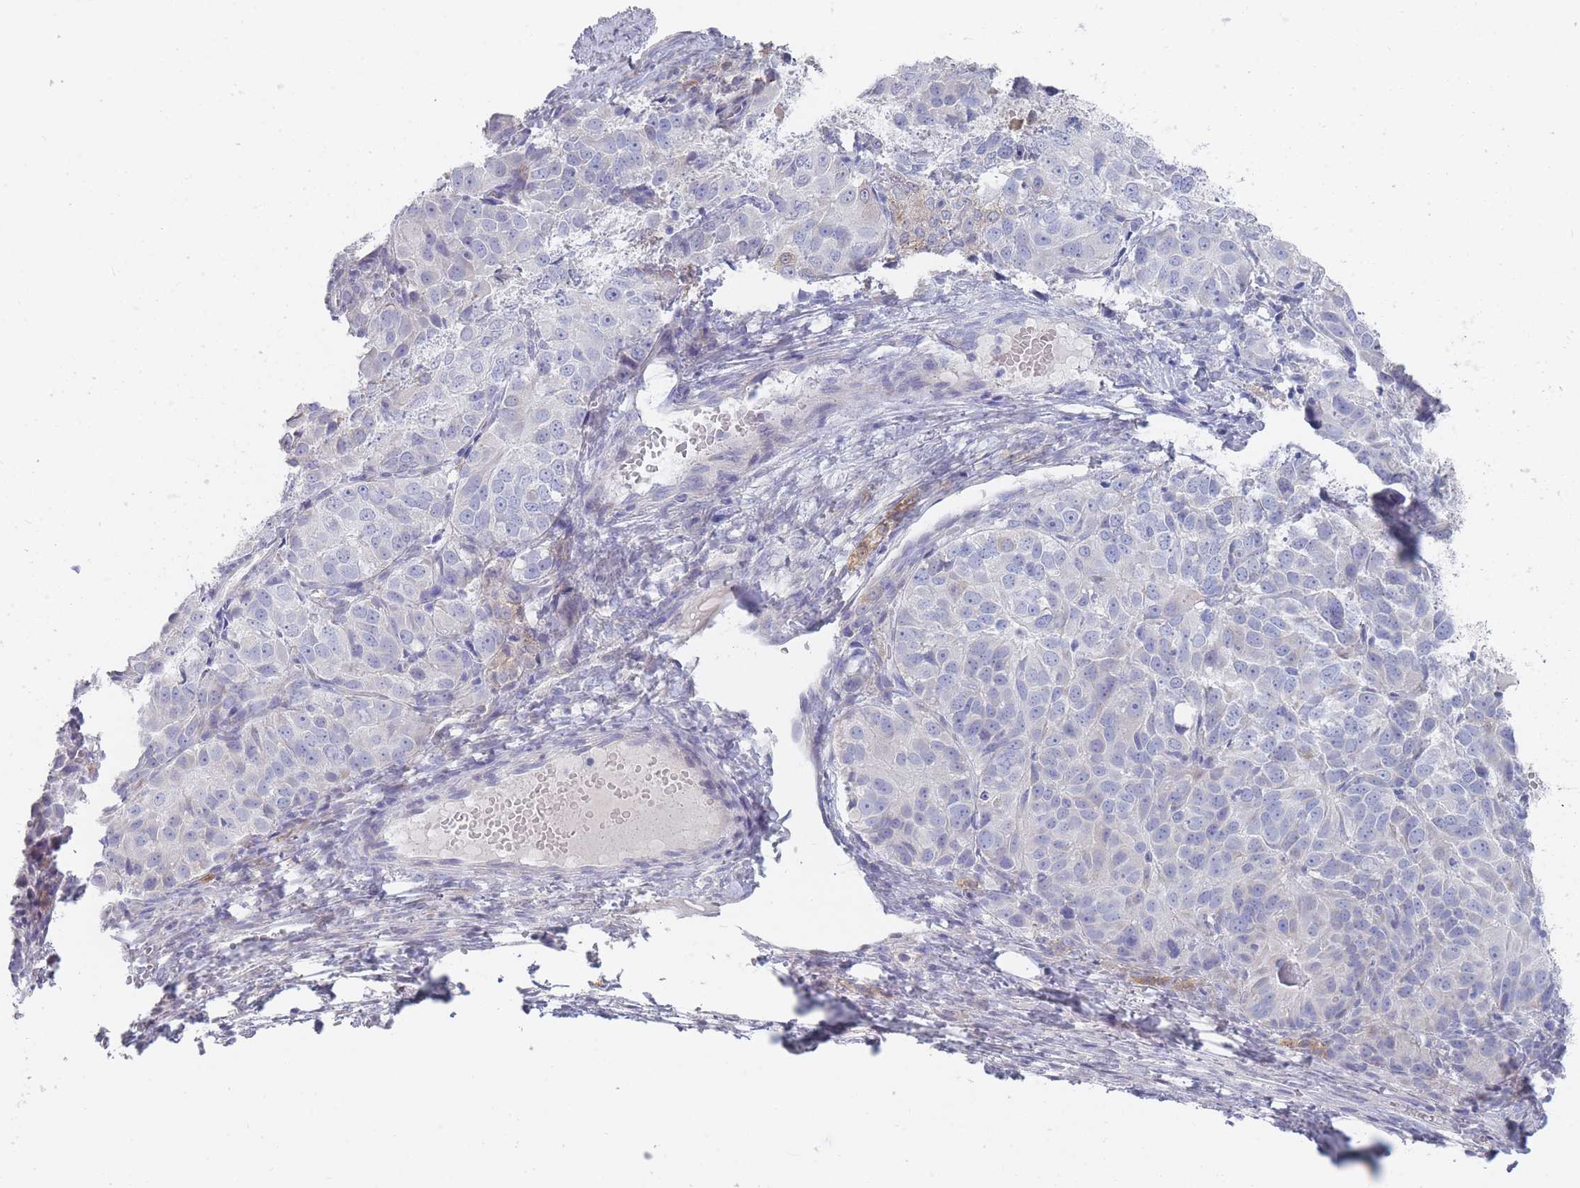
{"staining": {"intensity": "negative", "quantity": "none", "location": "none"}, "tissue": "ovarian cancer", "cell_type": "Tumor cells", "image_type": "cancer", "snomed": [{"axis": "morphology", "description": "Carcinoma, endometroid"}, {"axis": "topography", "description": "Ovary"}], "caption": "Tumor cells show no significant protein staining in ovarian endometroid carcinoma. The staining is performed using DAB (3,3'-diaminobenzidine) brown chromogen with nuclei counter-stained in using hematoxylin.", "gene": "PIGU", "patient": {"sex": "female", "age": 51}}